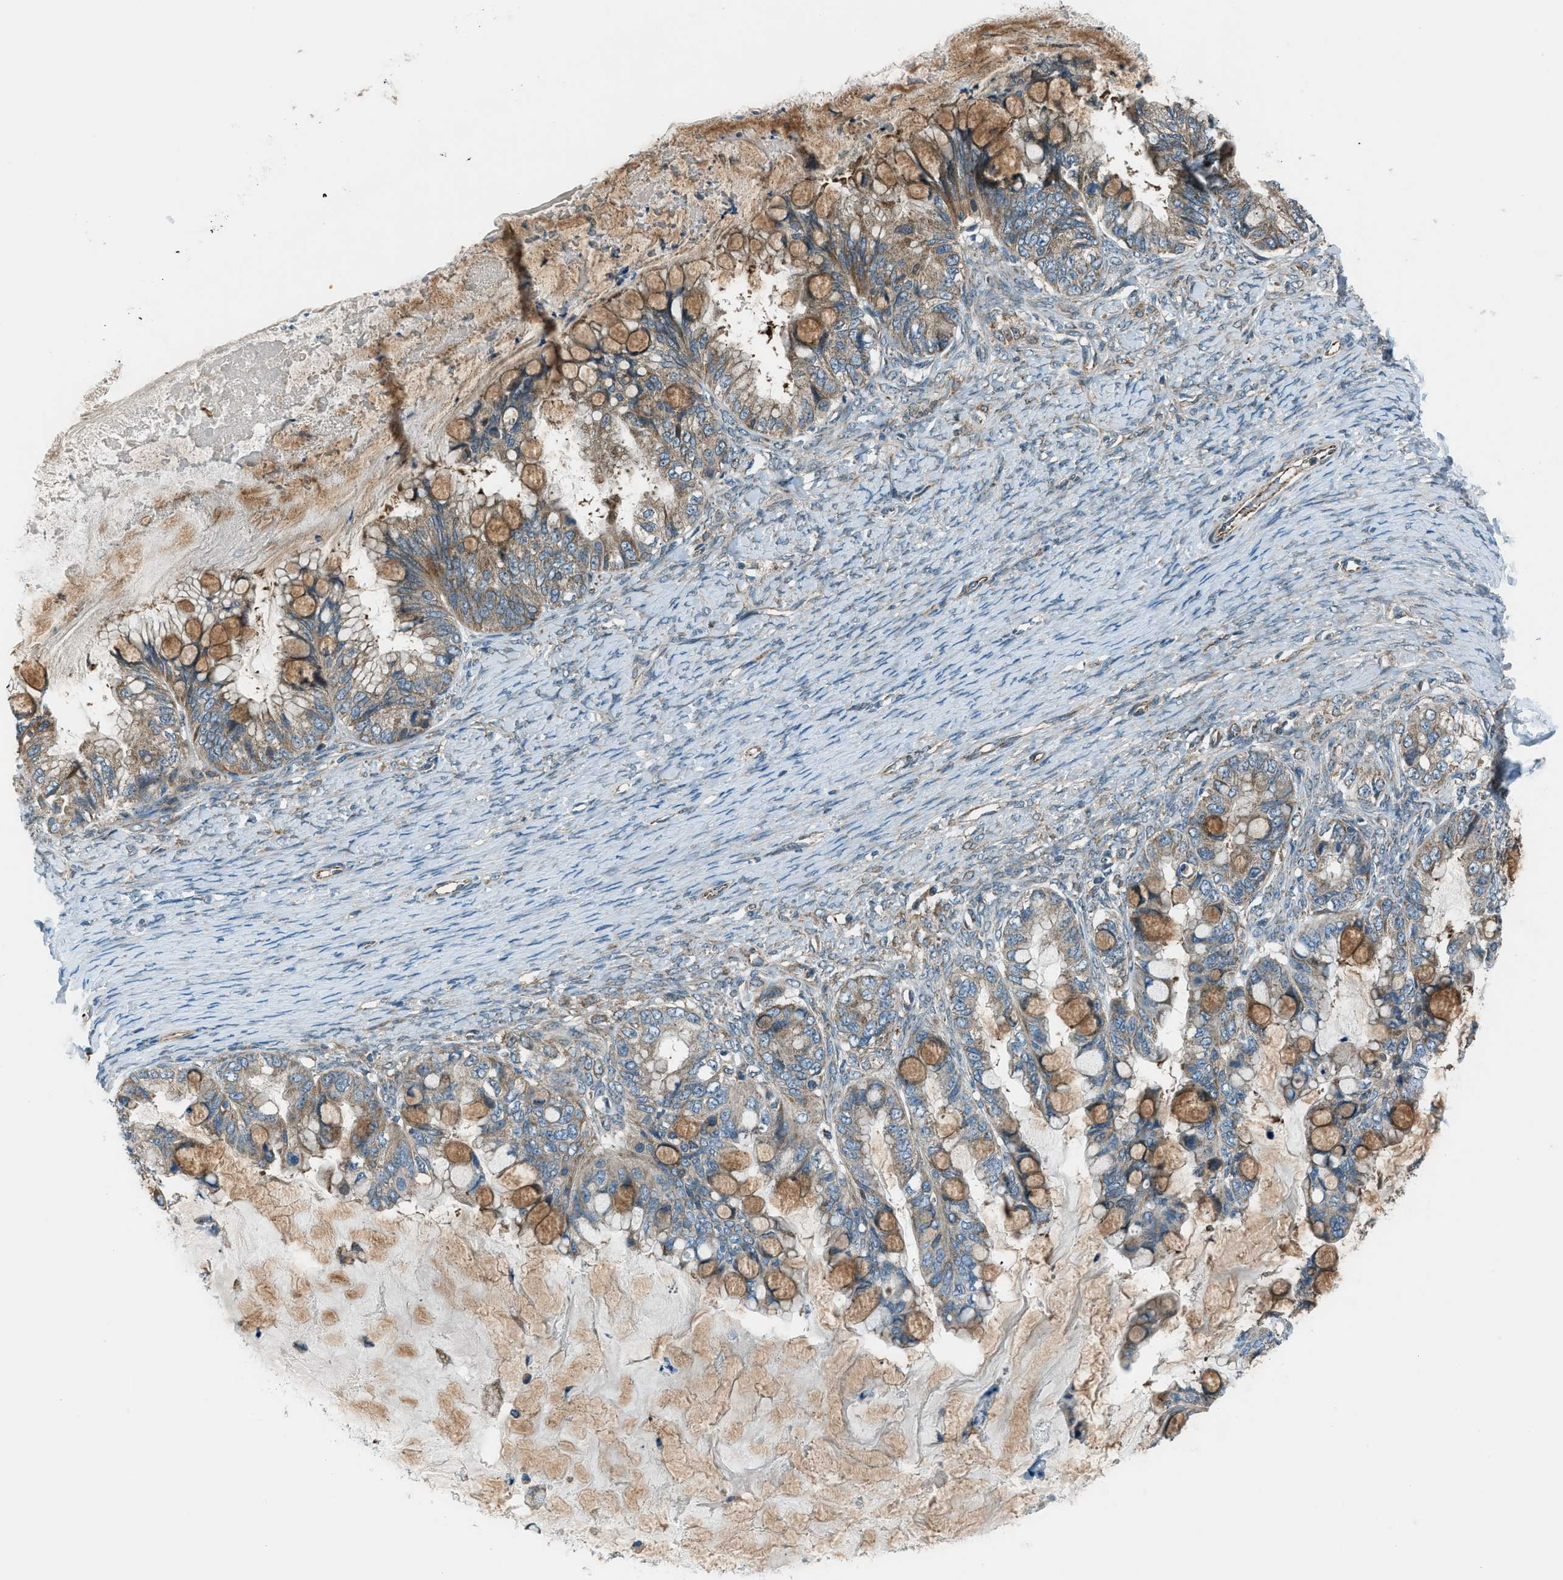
{"staining": {"intensity": "weak", "quantity": "25%-75%", "location": "cytoplasmic/membranous"}, "tissue": "ovarian cancer", "cell_type": "Tumor cells", "image_type": "cancer", "snomed": [{"axis": "morphology", "description": "Cystadenocarcinoma, mucinous, NOS"}, {"axis": "topography", "description": "Ovary"}], "caption": "A high-resolution histopathology image shows immunohistochemistry (IHC) staining of ovarian mucinous cystadenocarcinoma, which demonstrates weak cytoplasmic/membranous positivity in about 25%-75% of tumor cells. (DAB IHC, brown staining for protein, blue staining for nuclei).", "gene": "PIGG", "patient": {"sex": "female", "age": 80}}